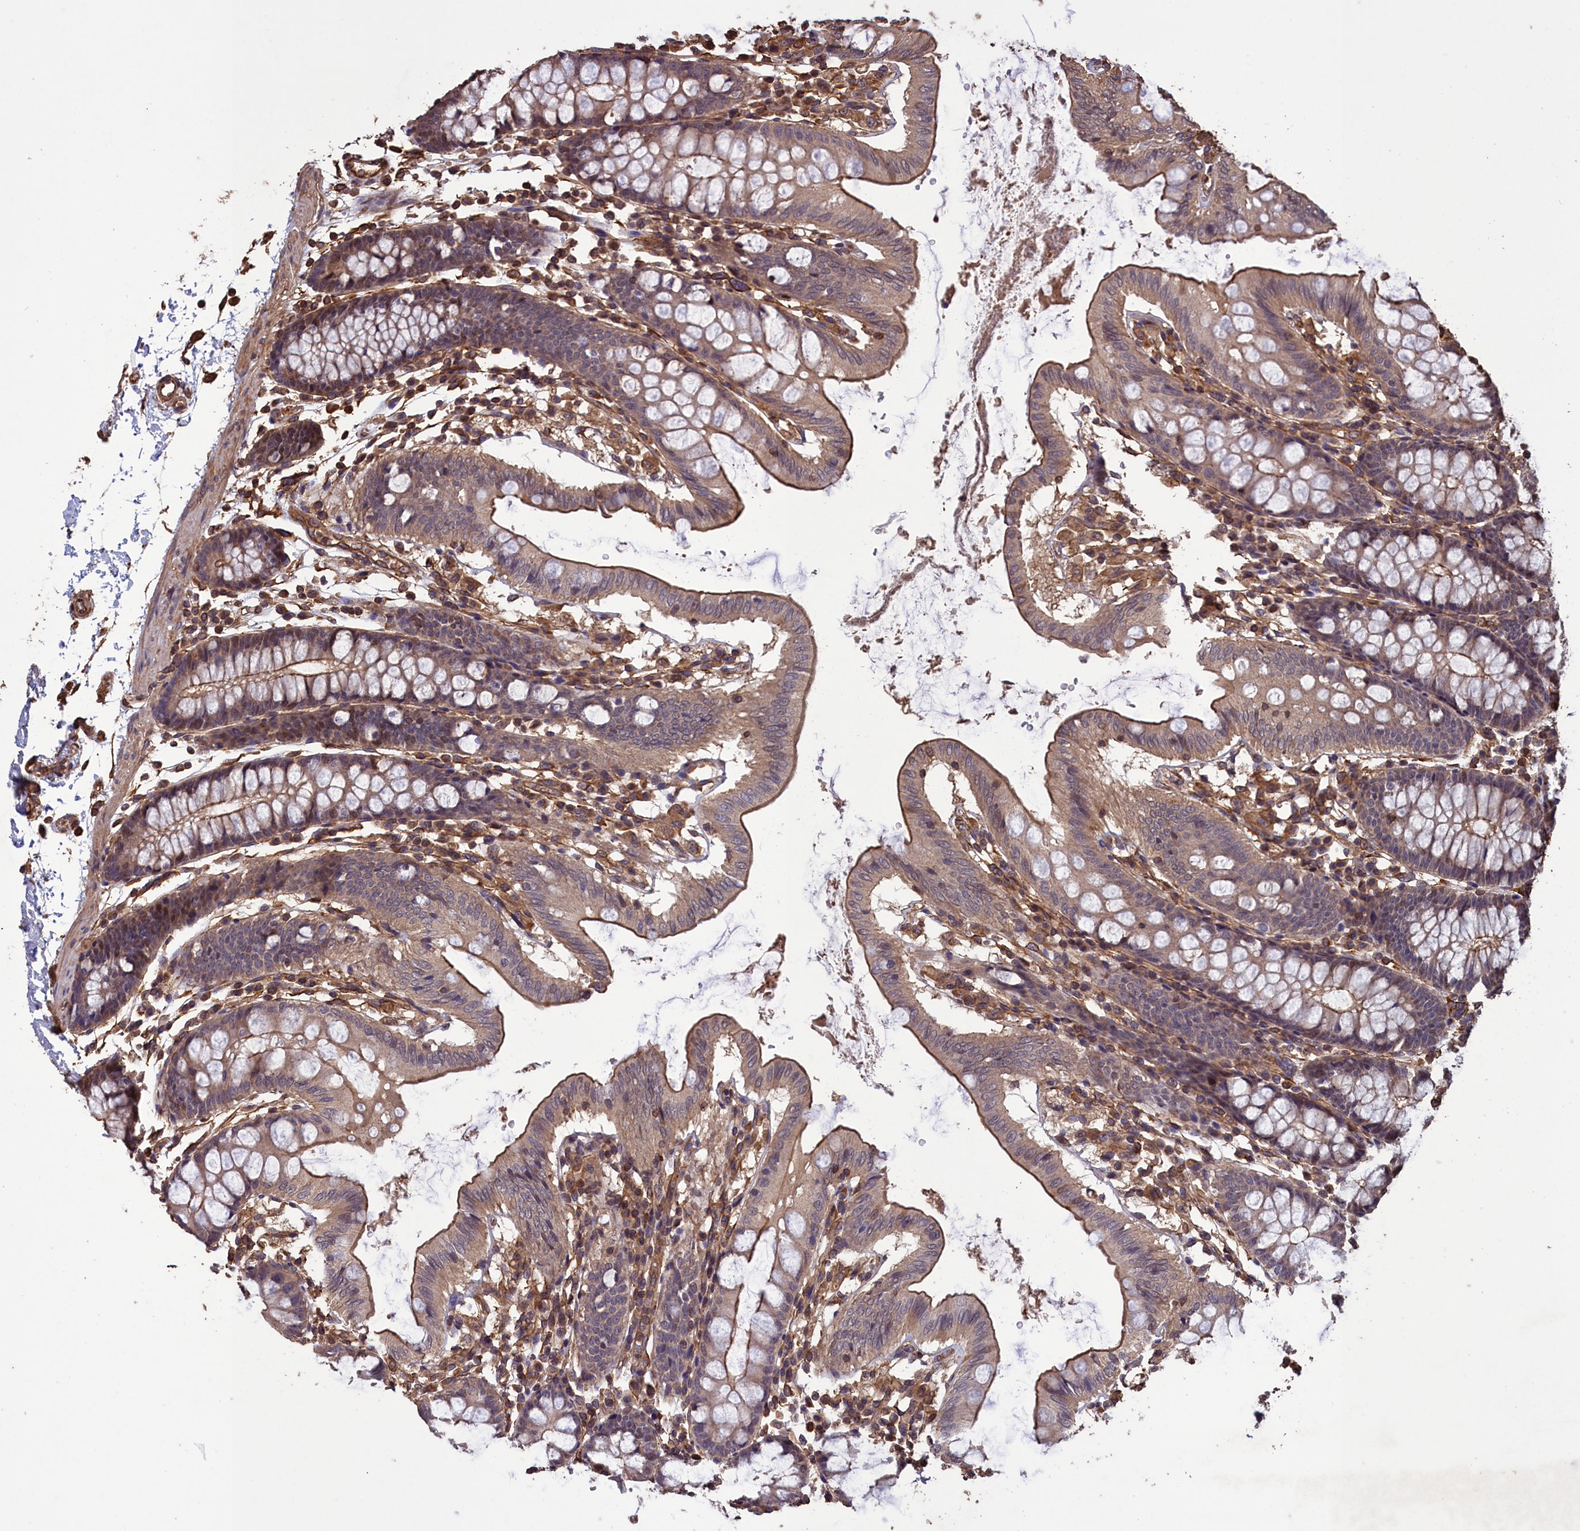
{"staining": {"intensity": "moderate", "quantity": ">75%", "location": "cytoplasmic/membranous,nuclear"}, "tissue": "colon", "cell_type": "Endothelial cells", "image_type": "normal", "snomed": [{"axis": "morphology", "description": "Normal tissue, NOS"}, {"axis": "topography", "description": "Colon"}], "caption": "Moderate cytoplasmic/membranous,nuclear expression for a protein is identified in about >75% of endothelial cells of benign colon using immunohistochemistry (IHC).", "gene": "DAPK3", "patient": {"sex": "male", "age": 75}}